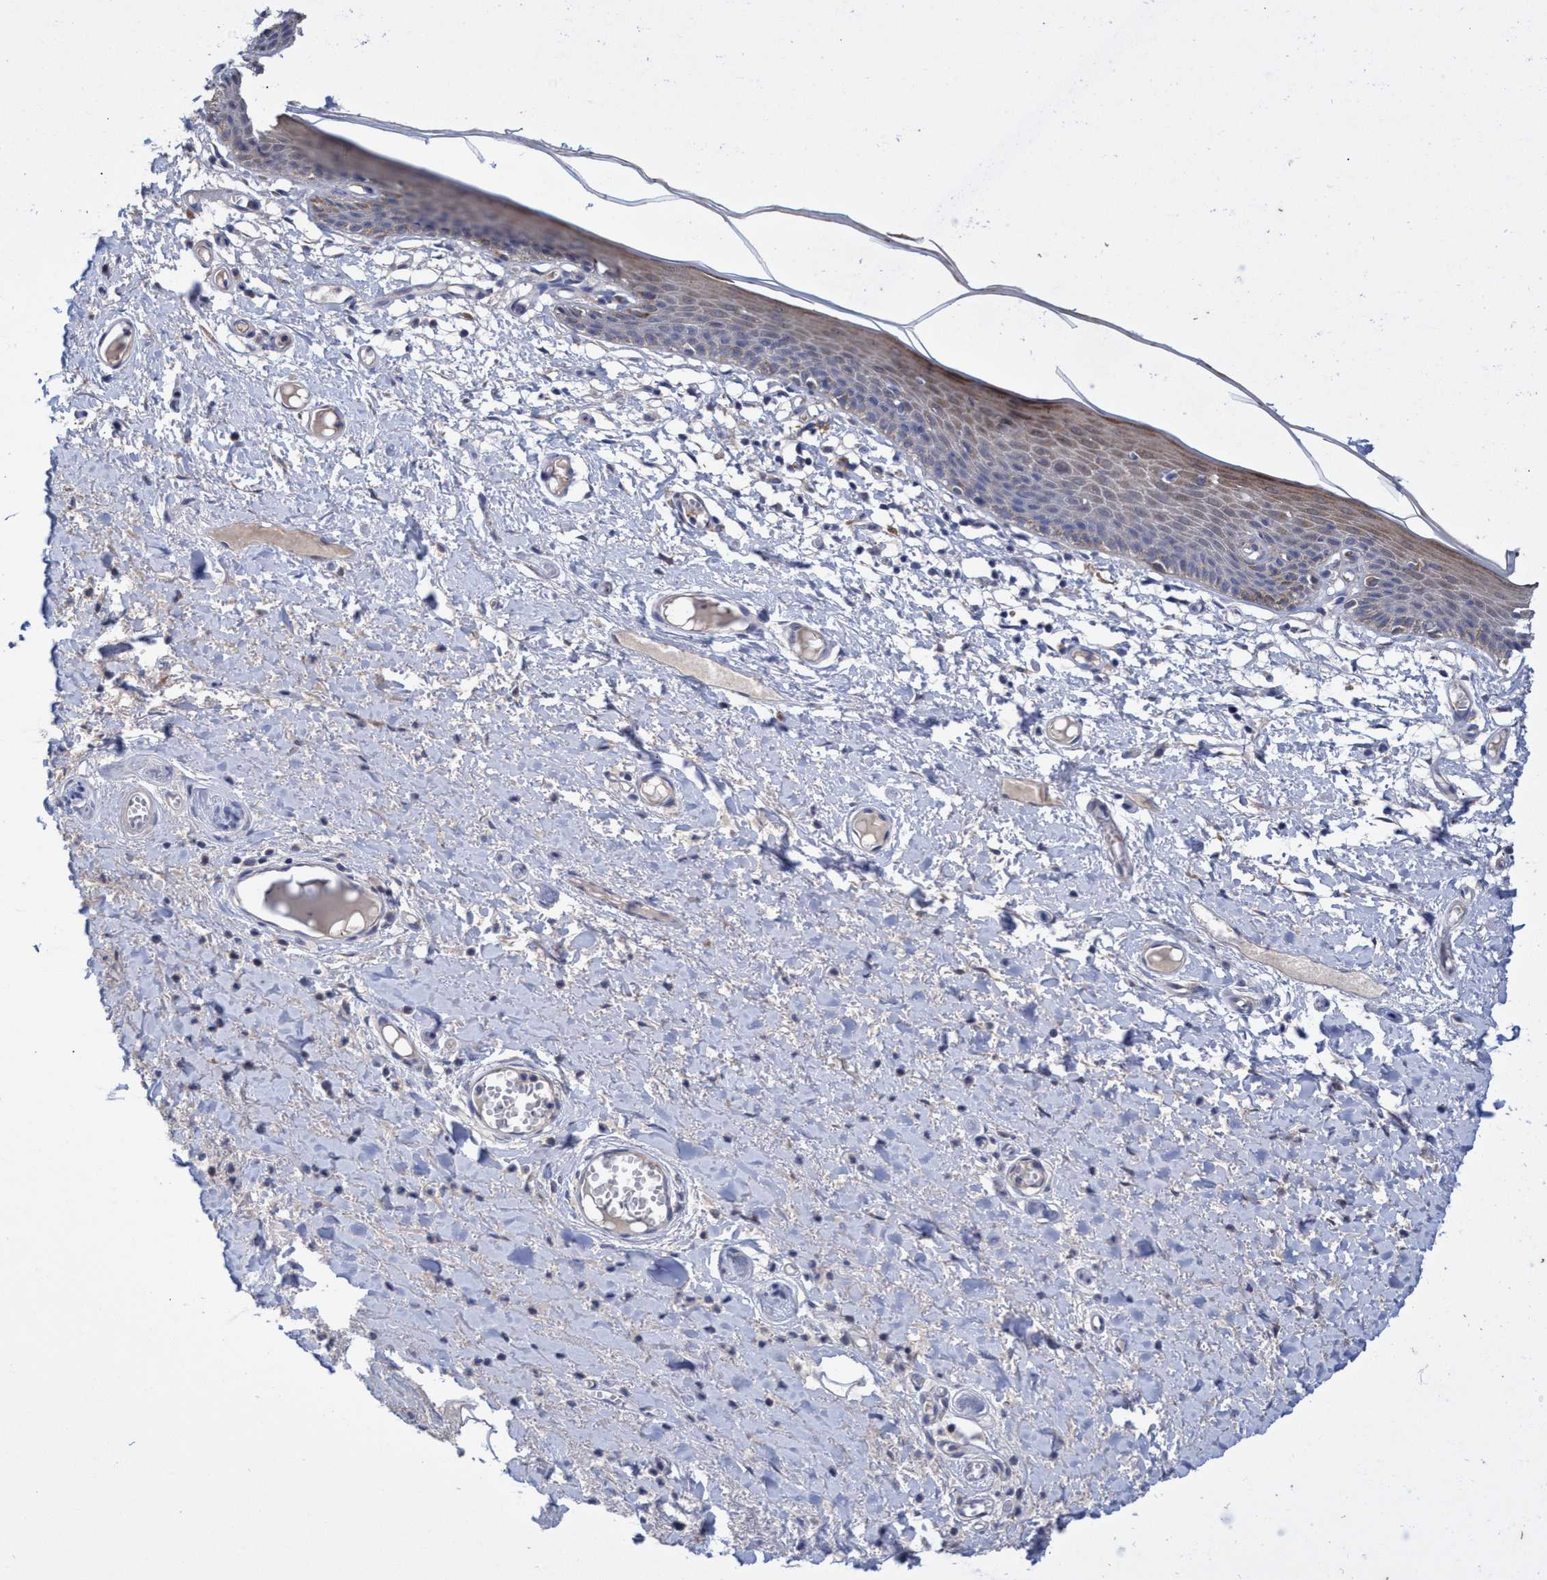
{"staining": {"intensity": "weak", "quantity": "<25%", "location": "cytoplasmic/membranous"}, "tissue": "skin", "cell_type": "Epidermal cells", "image_type": "normal", "snomed": [{"axis": "morphology", "description": "Normal tissue, NOS"}, {"axis": "topography", "description": "Vulva"}], "caption": "DAB immunohistochemical staining of unremarkable human skin exhibits no significant staining in epidermal cells. (DAB immunohistochemistry with hematoxylin counter stain).", "gene": "SVEP1", "patient": {"sex": "female", "age": 54}}